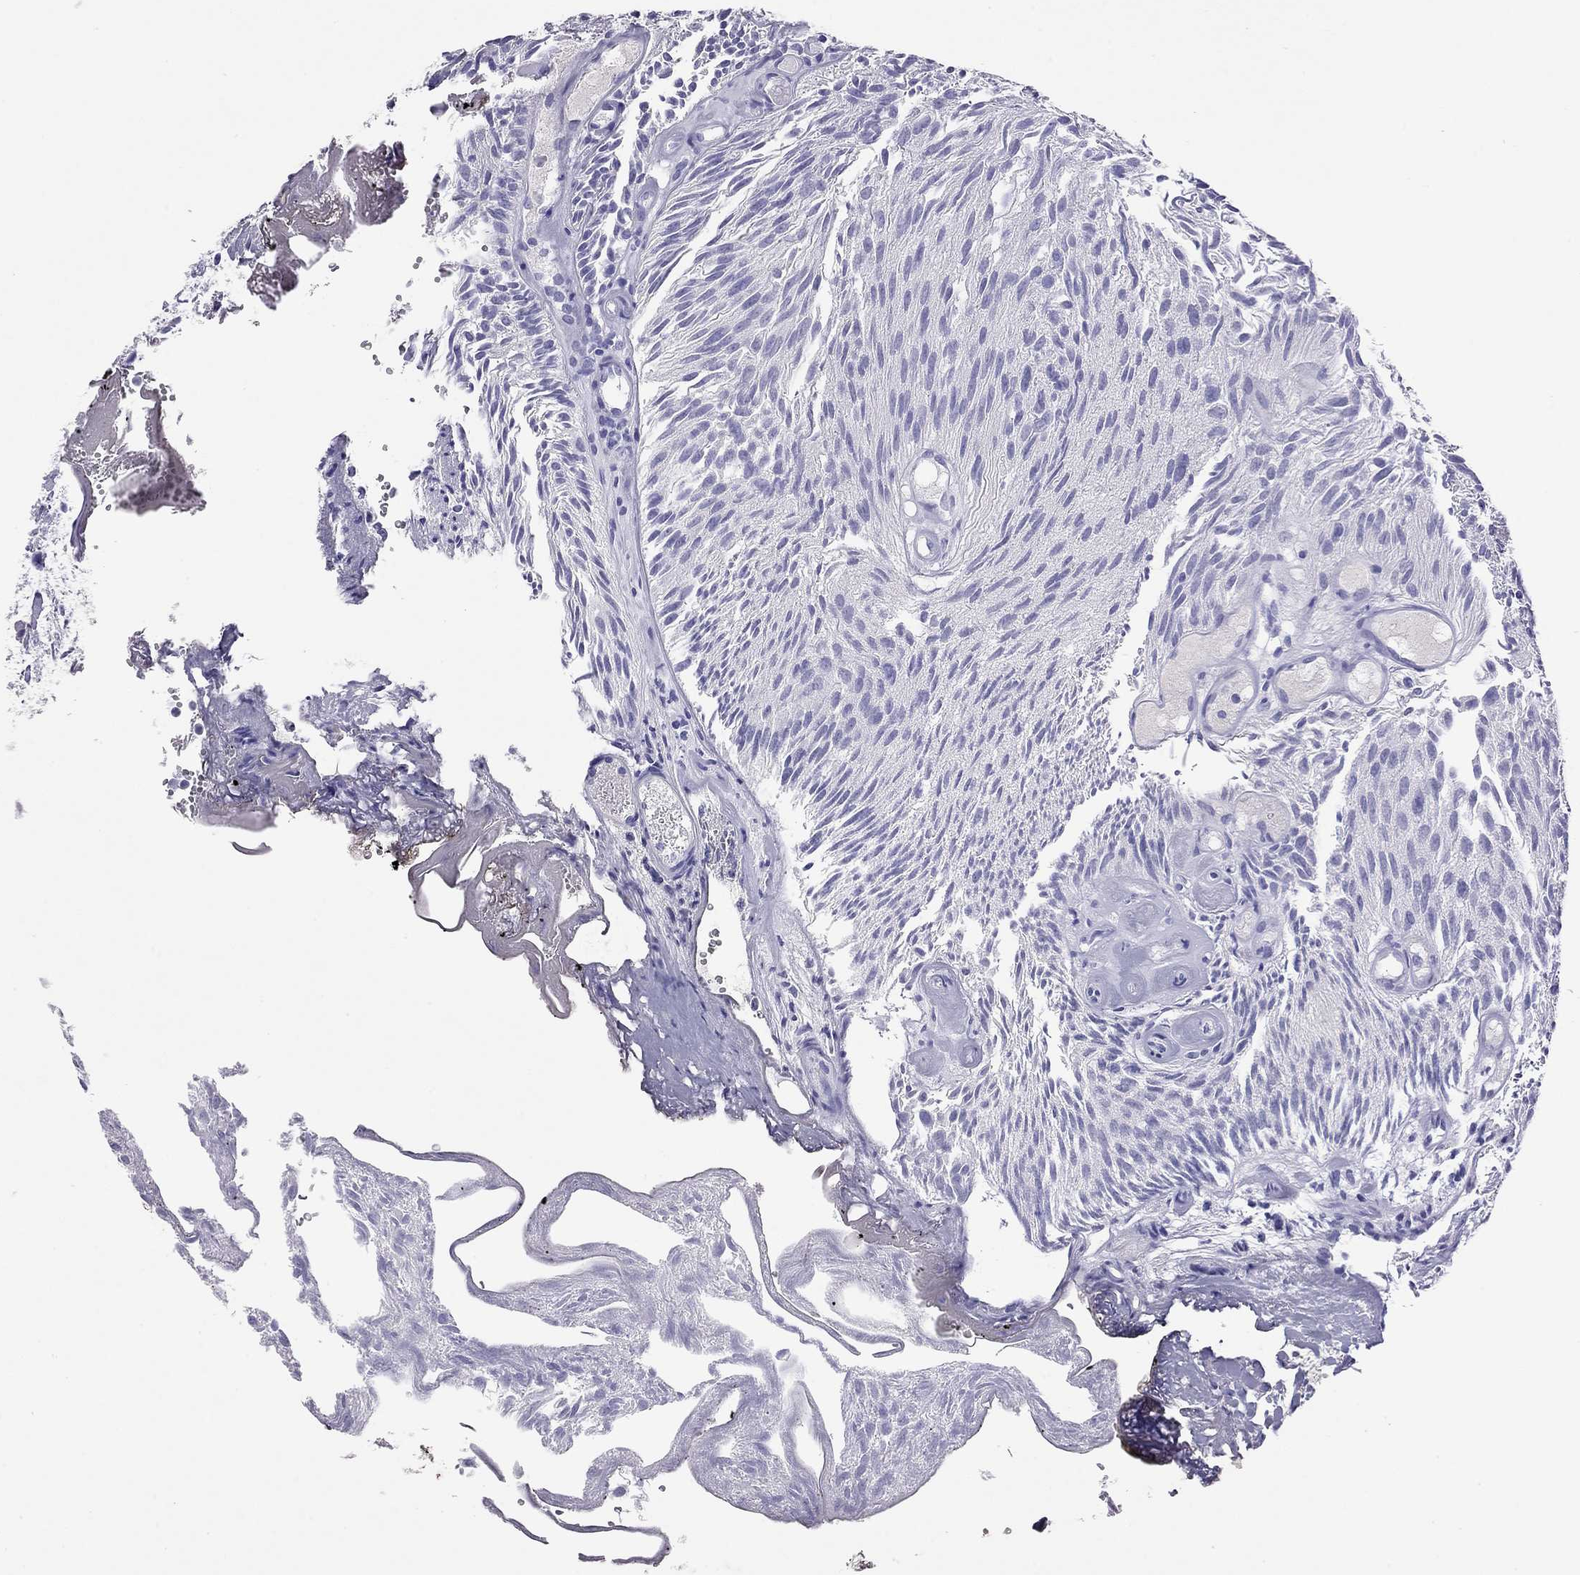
{"staining": {"intensity": "negative", "quantity": "none", "location": "none"}, "tissue": "urothelial cancer", "cell_type": "Tumor cells", "image_type": "cancer", "snomed": [{"axis": "morphology", "description": "Urothelial carcinoma, Low grade"}, {"axis": "topography", "description": "Urinary bladder"}], "caption": "Tumor cells are negative for protein expression in human urothelial cancer.", "gene": "ODF4", "patient": {"sex": "female", "age": 87}}